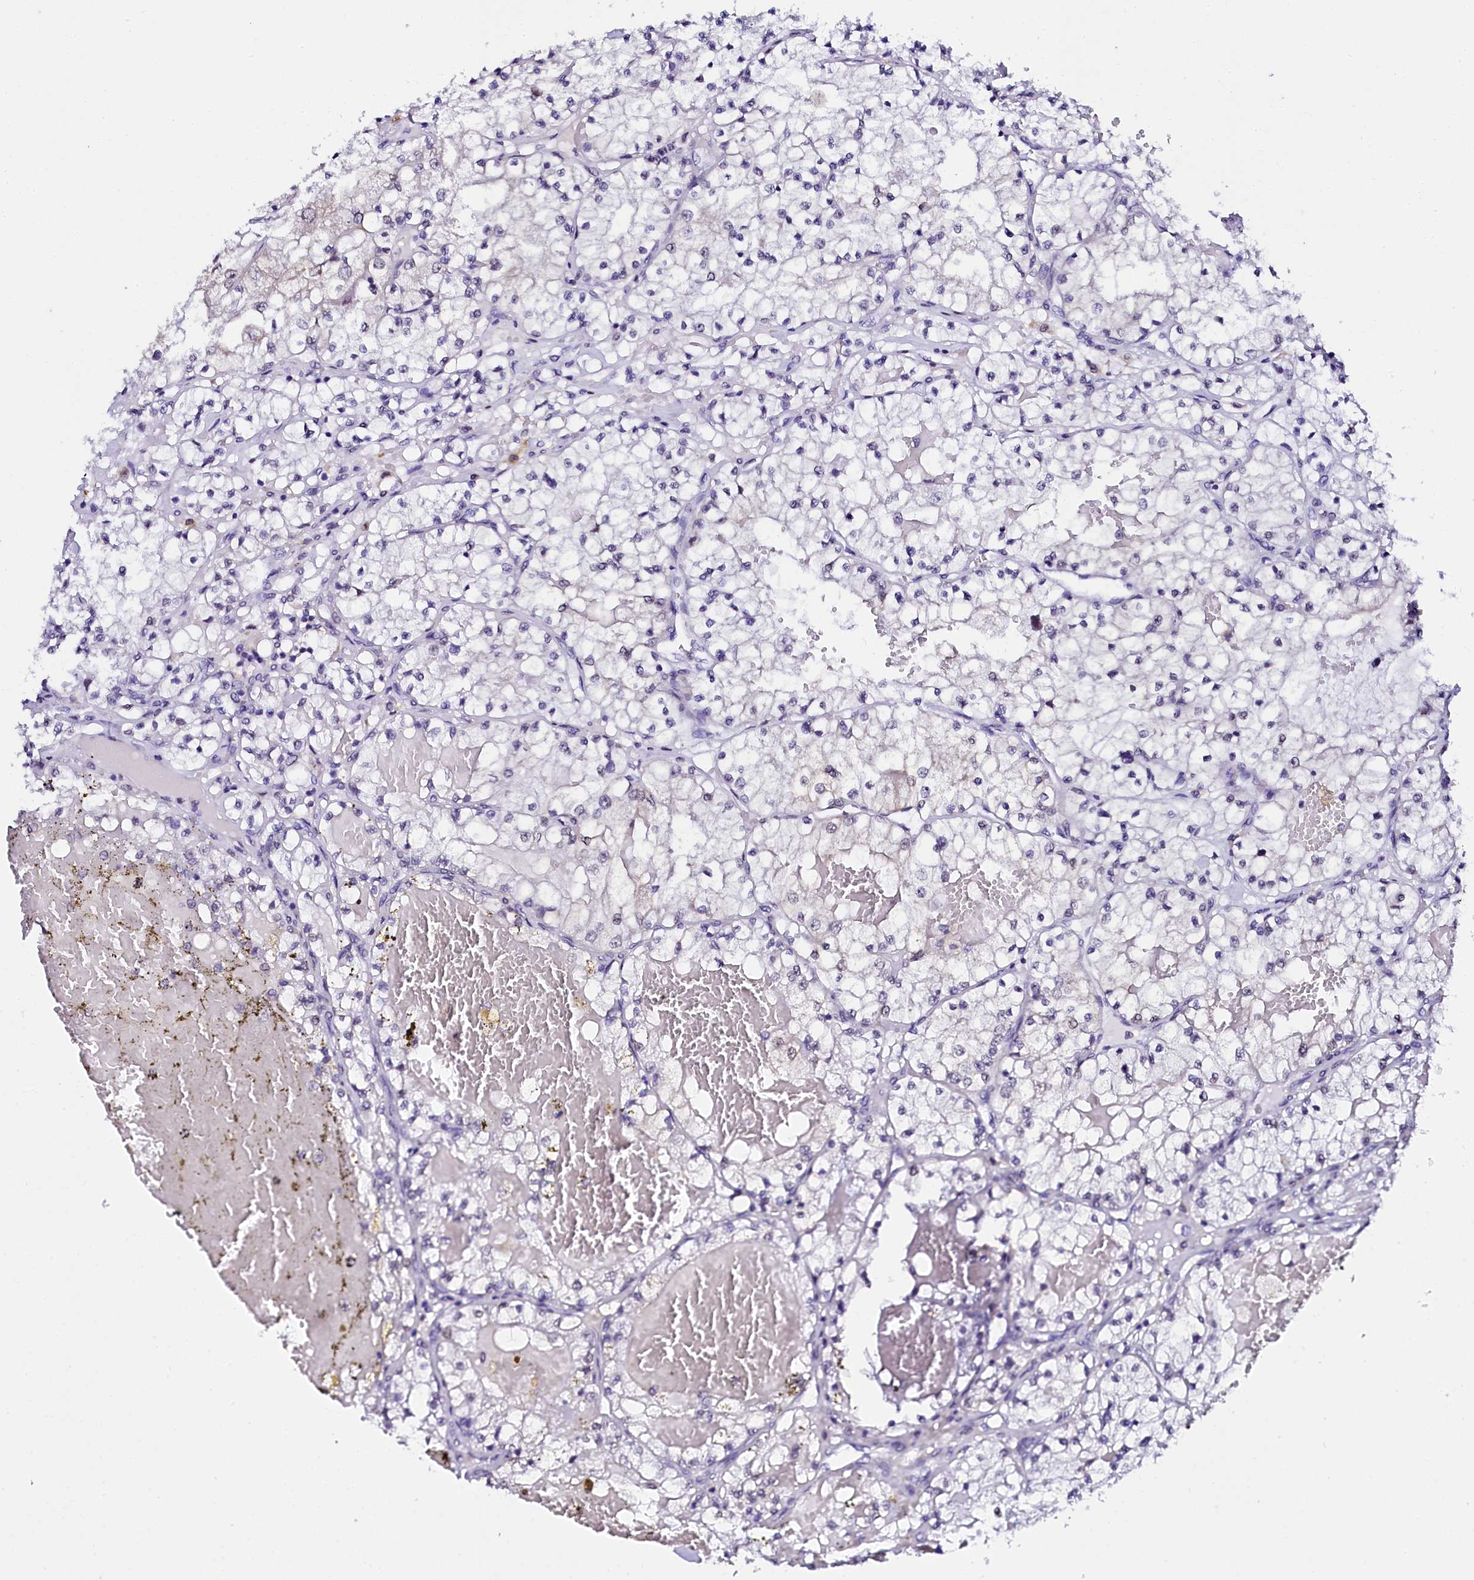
{"staining": {"intensity": "negative", "quantity": "none", "location": "none"}, "tissue": "renal cancer", "cell_type": "Tumor cells", "image_type": "cancer", "snomed": [{"axis": "morphology", "description": "Normal tissue, NOS"}, {"axis": "morphology", "description": "Adenocarcinoma, NOS"}, {"axis": "topography", "description": "Kidney"}], "caption": "Immunohistochemistry (IHC) image of human renal cancer stained for a protein (brown), which displays no positivity in tumor cells.", "gene": "SORD", "patient": {"sex": "male", "age": 68}}